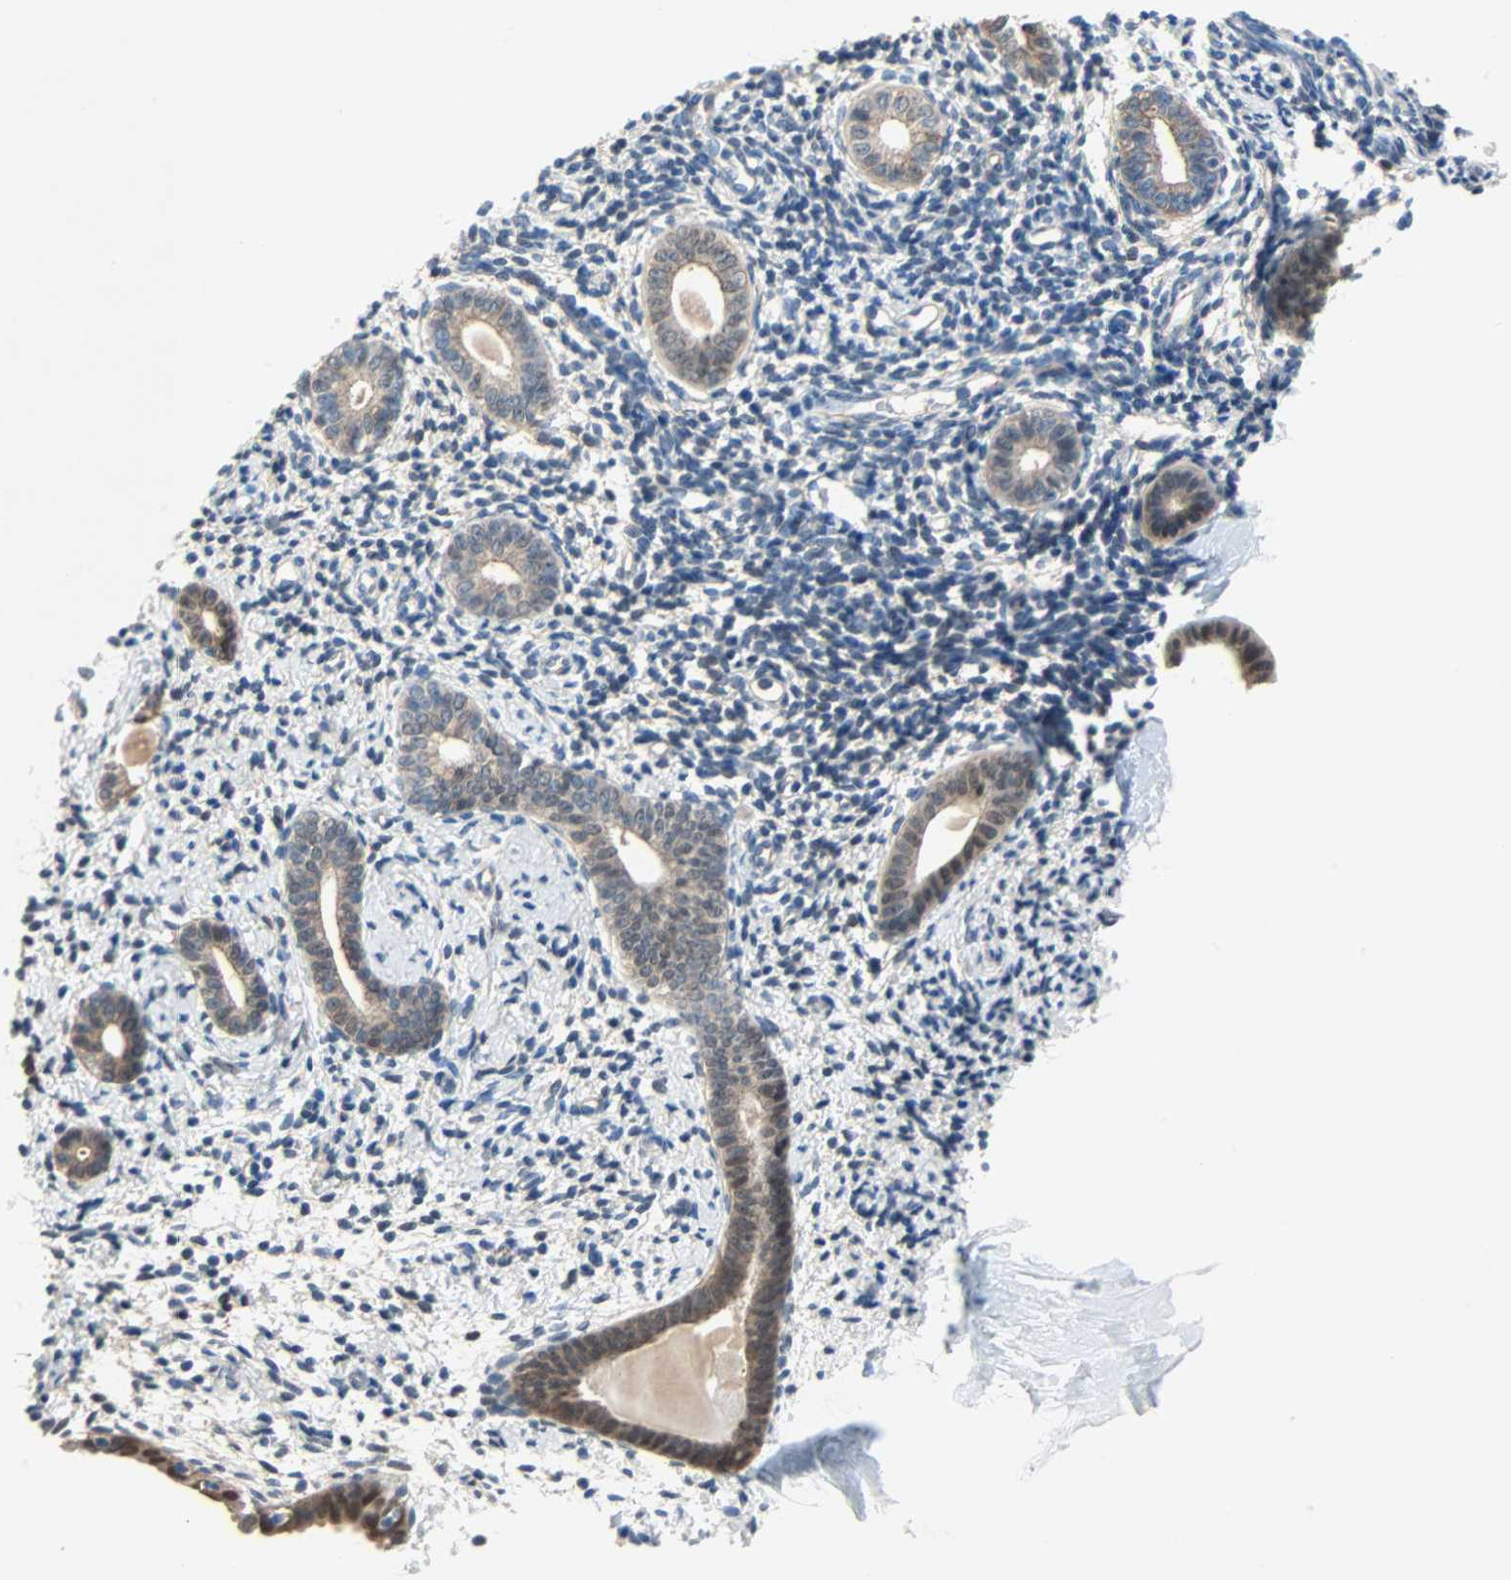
{"staining": {"intensity": "weak", "quantity": ">75%", "location": "cytoplasmic/membranous"}, "tissue": "endometrium", "cell_type": "Cells in endometrial stroma", "image_type": "normal", "snomed": [{"axis": "morphology", "description": "Normal tissue, NOS"}, {"axis": "topography", "description": "Endometrium"}], "caption": "A histopathology image of human endometrium stained for a protein shows weak cytoplasmic/membranous brown staining in cells in endometrial stroma.", "gene": "TNFRSF12A", "patient": {"sex": "female", "age": 71}}